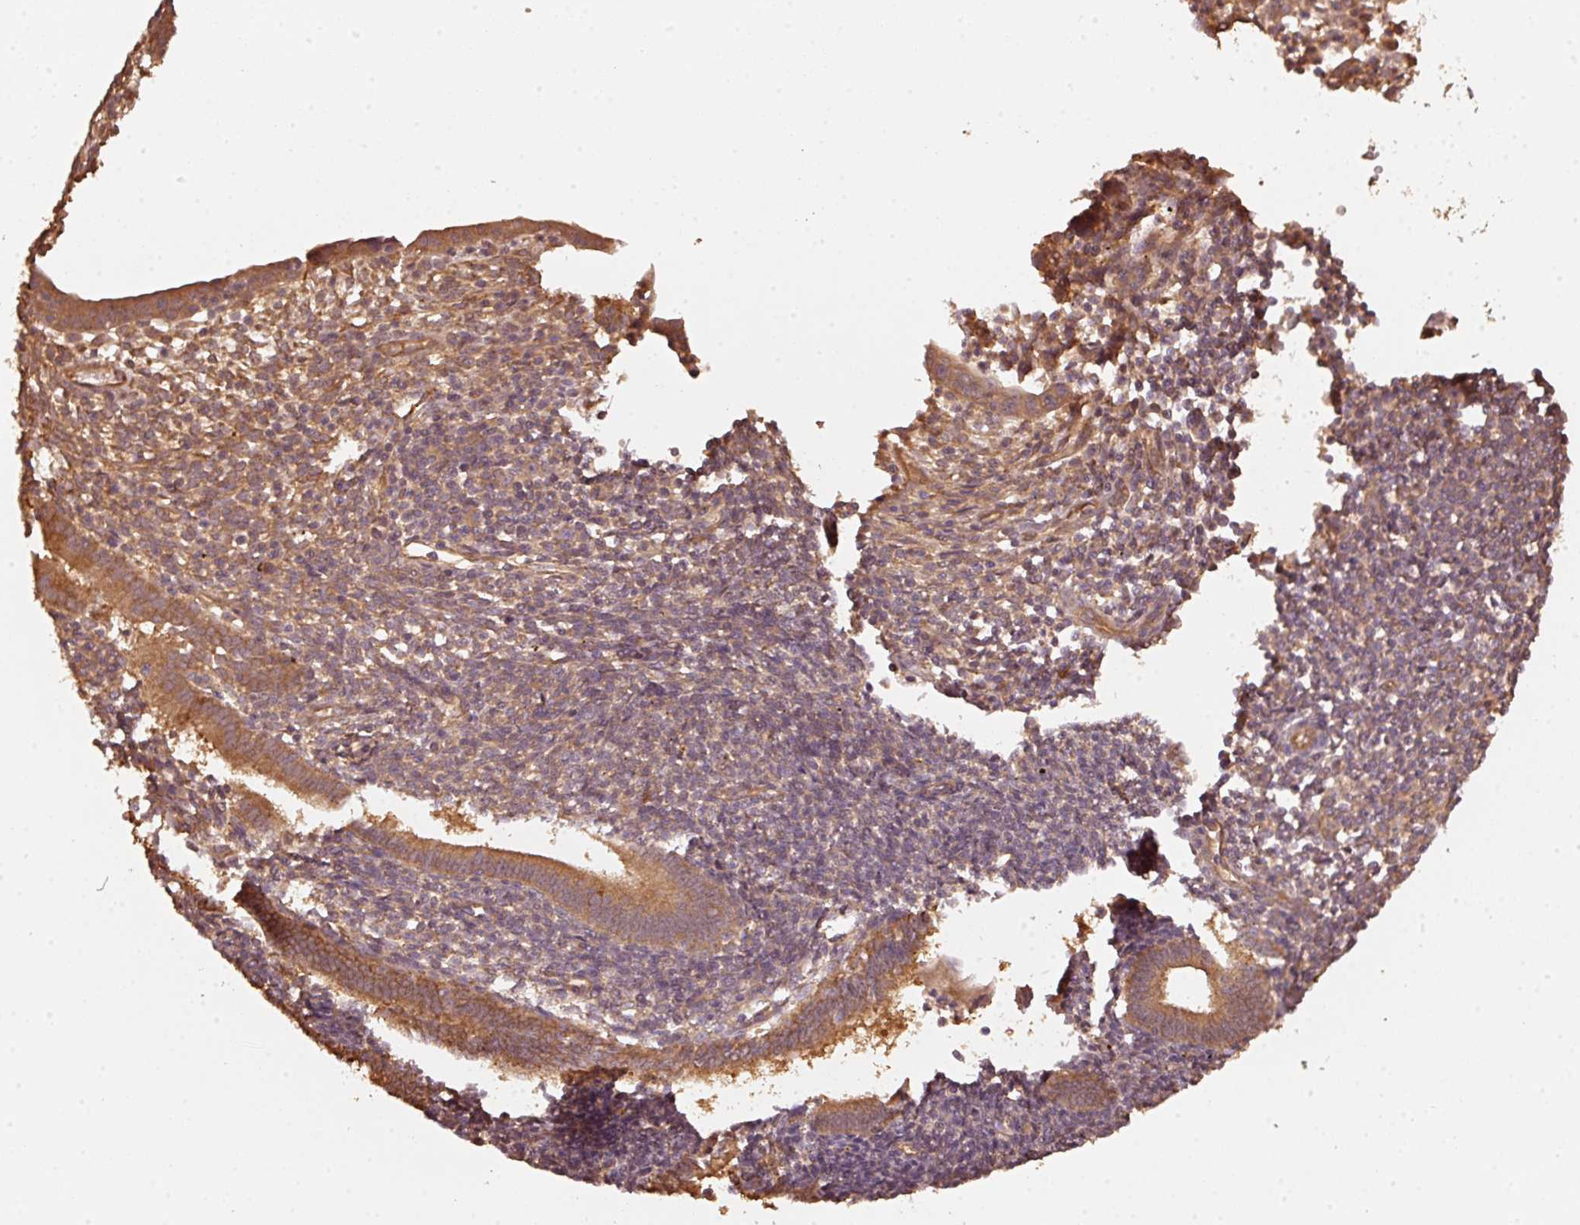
{"staining": {"intensity": "moderate", "quantity": "25%-75%", "location": "cytoplasmic/membranous"}, "tissue": "endometrium", "cell_type": "Cells in endometrial stroma", "image_type": "normal", "snomed": [{"axis": "morphology", "description": "Normal tissue, NOS"}, {"axis": "topography", "description": "Endometrium"}], "caption": "Moderate cytoplasmic/membranous positivity is identified in approximately 25%-75% of cells in endometrial stroma in normal endometrium. (Brightfield microscopy of DAB IHC at high magnification).", "gene": "STAU1", "patient": {"sex": "female", "age": 41}}